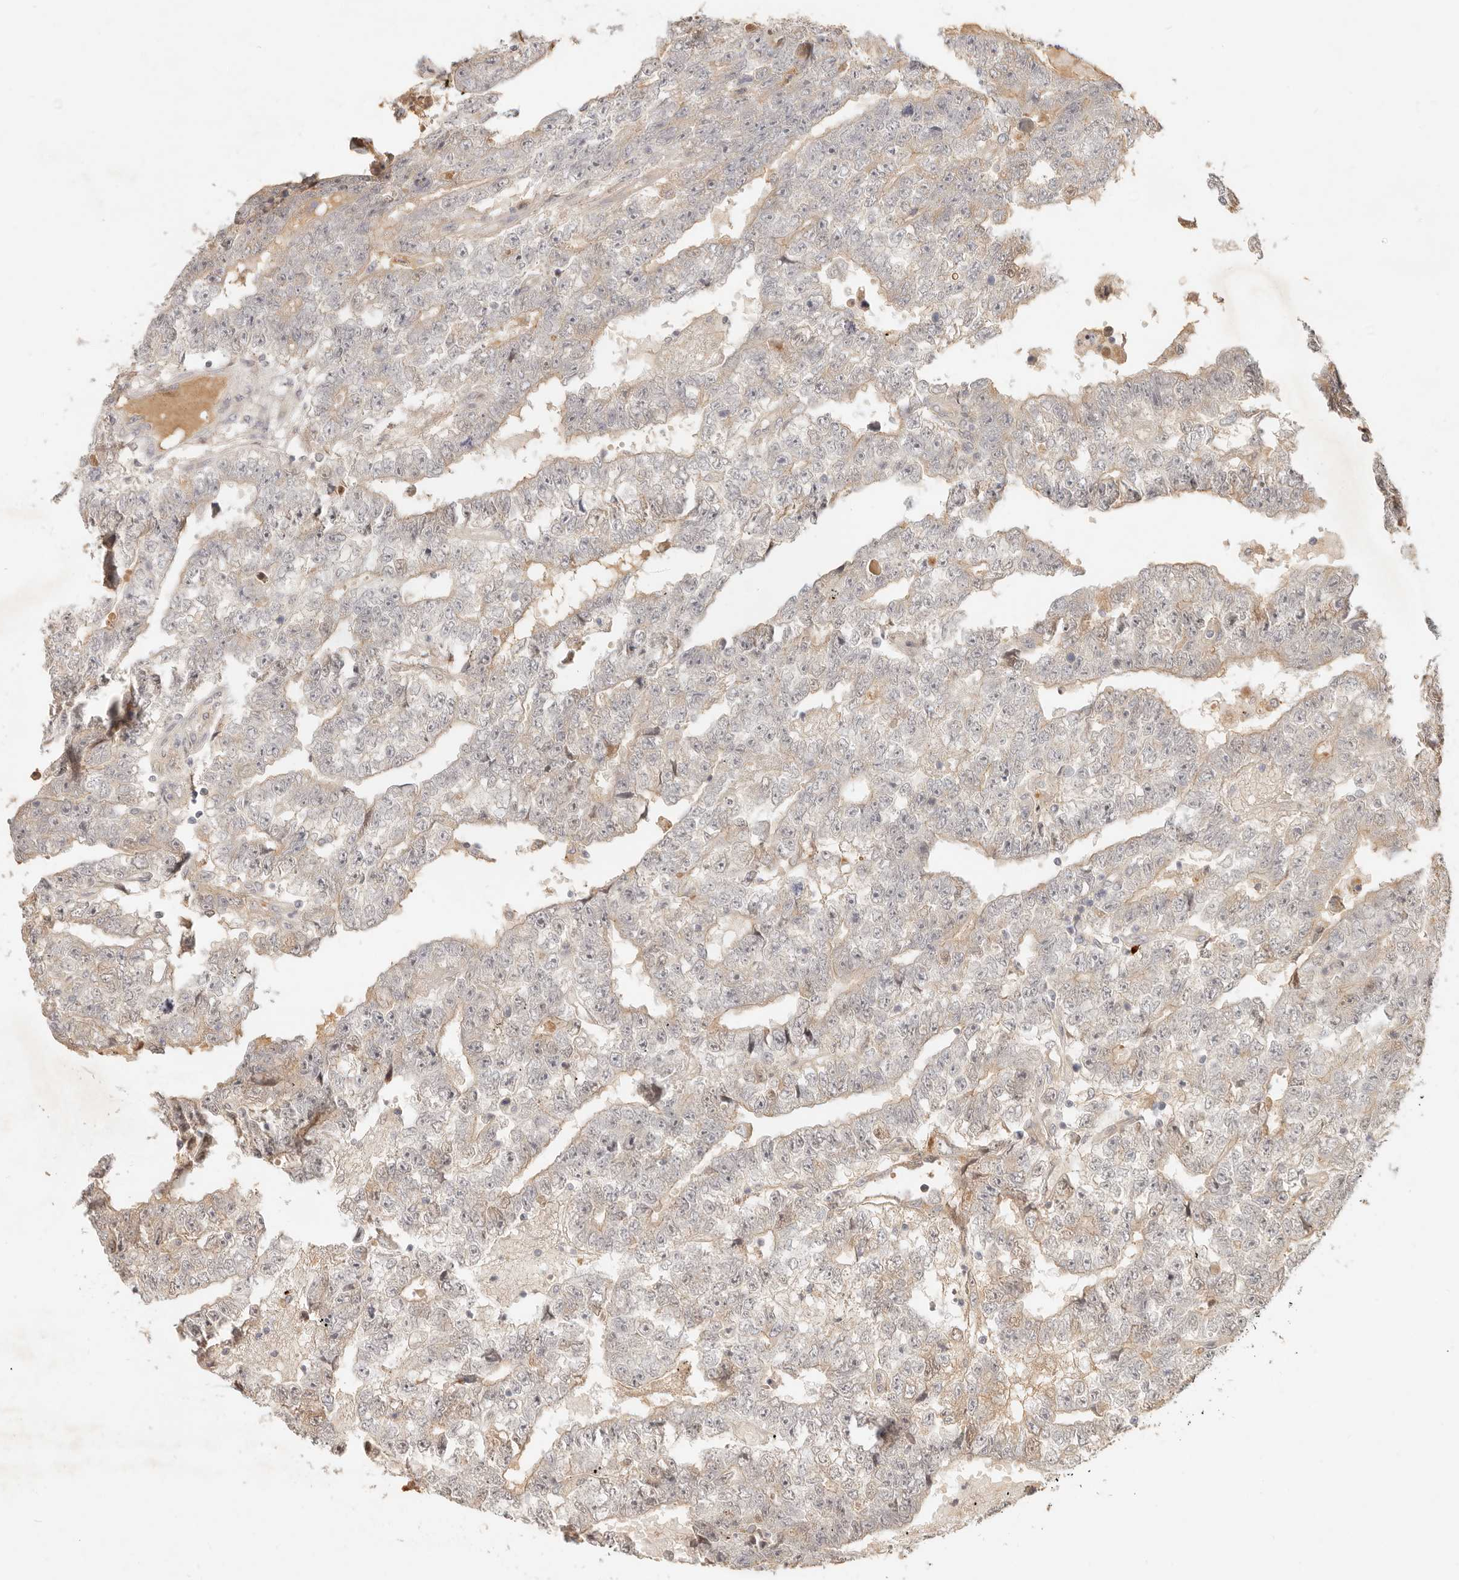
{"staining": {"intensity": "weak", "quantity": "<25%", "location": "cytoplasmic/membranous"}, "tissue": "testis cancer", "cell_type": "Tumor cells", "image_type": "cancer", "snomed": [{"axis": "morphology", "description": "Carcinoma, Embryonal, NOS"}, {"axis": "topography", "description": "Testis"}], "caption": "The micrograph reveals no staining of tumor cells in embryonal carcinoma (testis).", "gene": "UBXN11", "patient": {"sex": "male", "age": 25}}